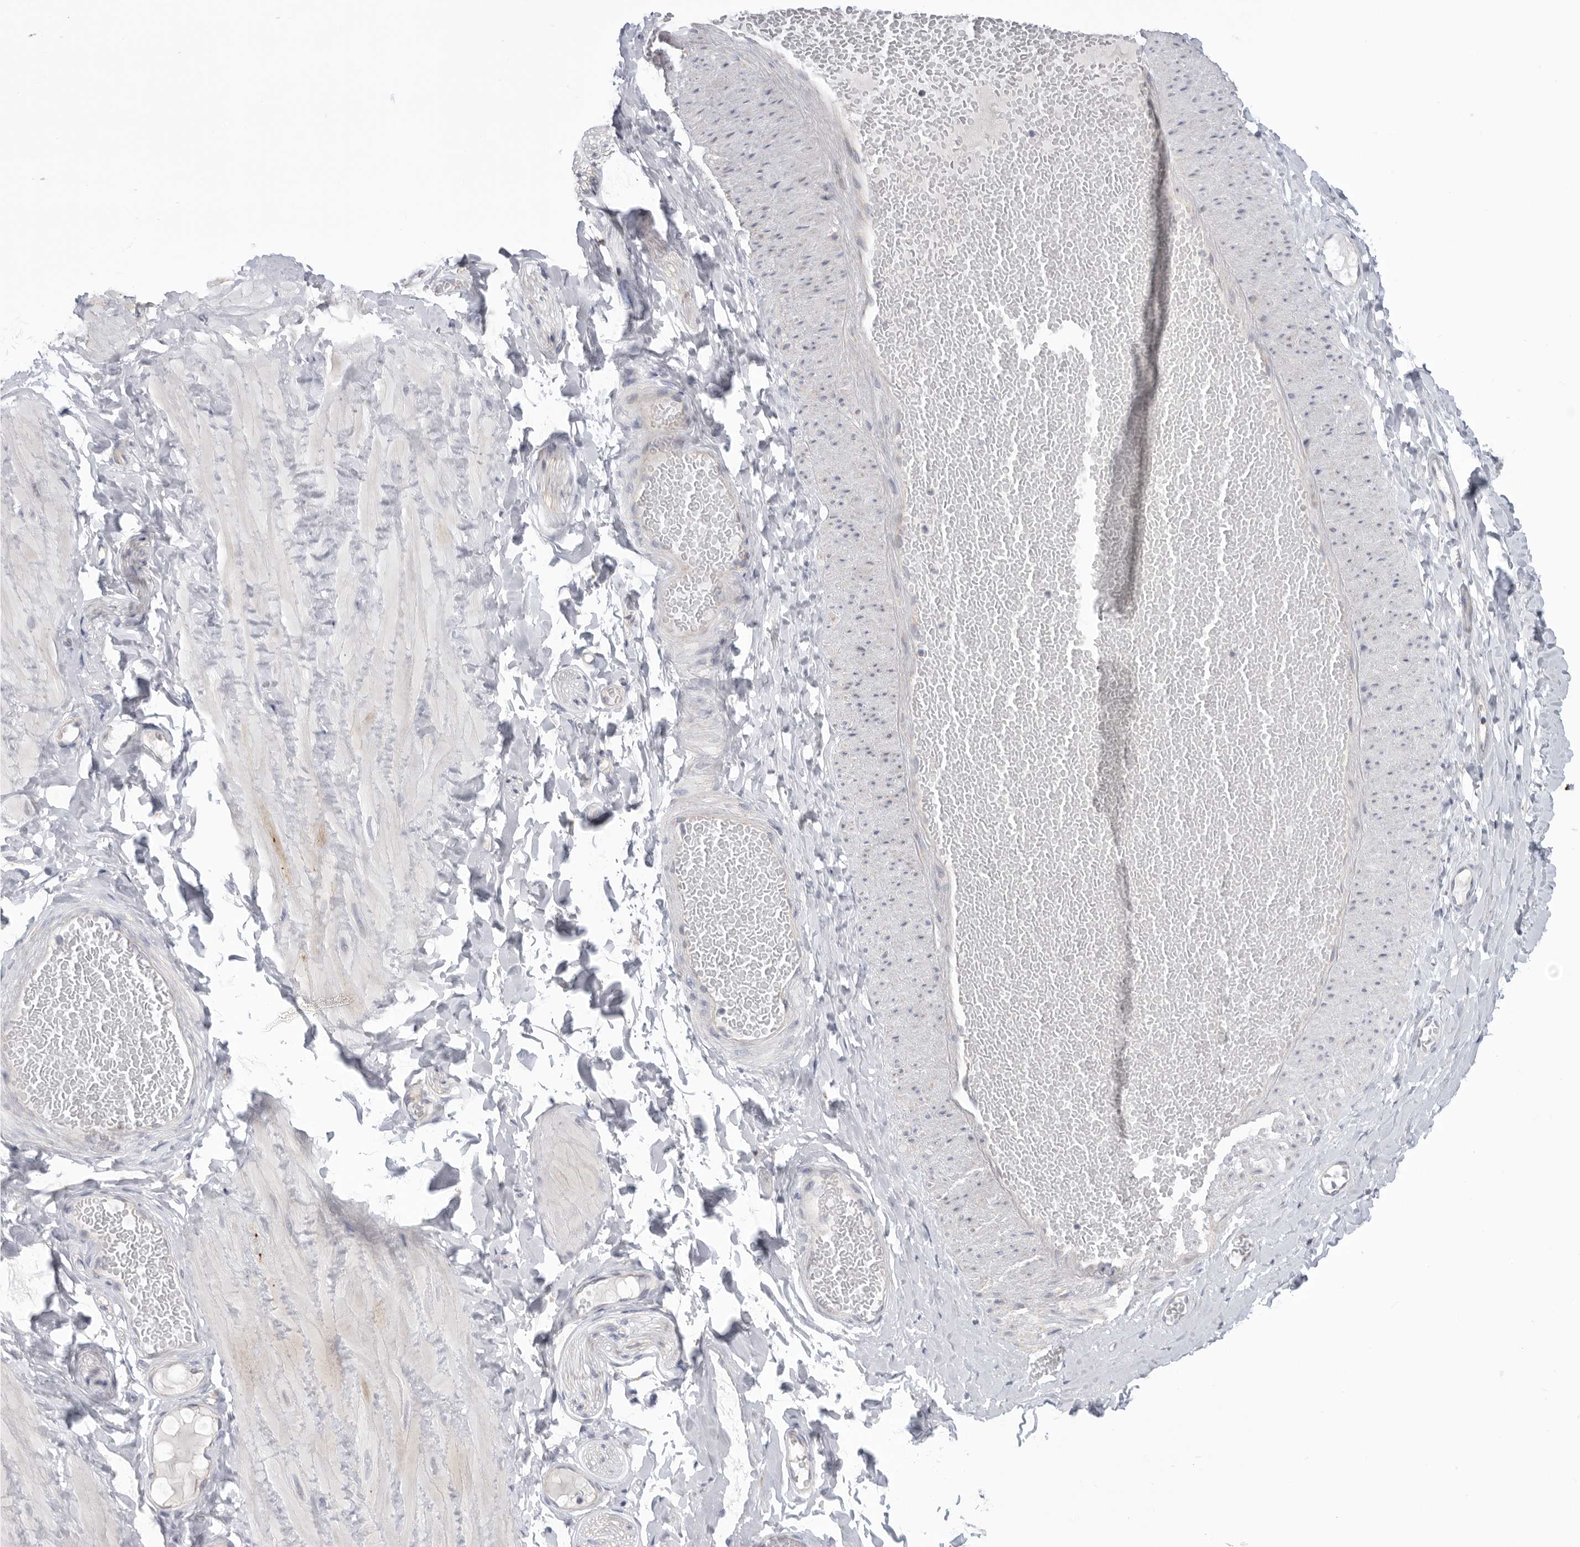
{"staining": {"intensity": "negative", "quantity": "none", "location": "none"}, "tissue": "adipose tissue", "cell_type": "Adipocytes", "image_type": "normal", "snomed": [{"axis": "morphology", "description": "Normal tissue, NOS"}, {"axis": "topography", "description": "Adipose tissue"}, {"axis": "topography", "description": "Vascular tissue"}, {"axis": "topography", "description": "Peripheral nerve tissue"}], "caption": "An IHC photomicrograph of unremarkable adipose tissue is shown. There is no staining in adipocytes of adipose tissue. (IHC, brightfield microscopy, high magnification).", "gene": "MTFR1L", "patient": {"sex": "male", "age": 25}}